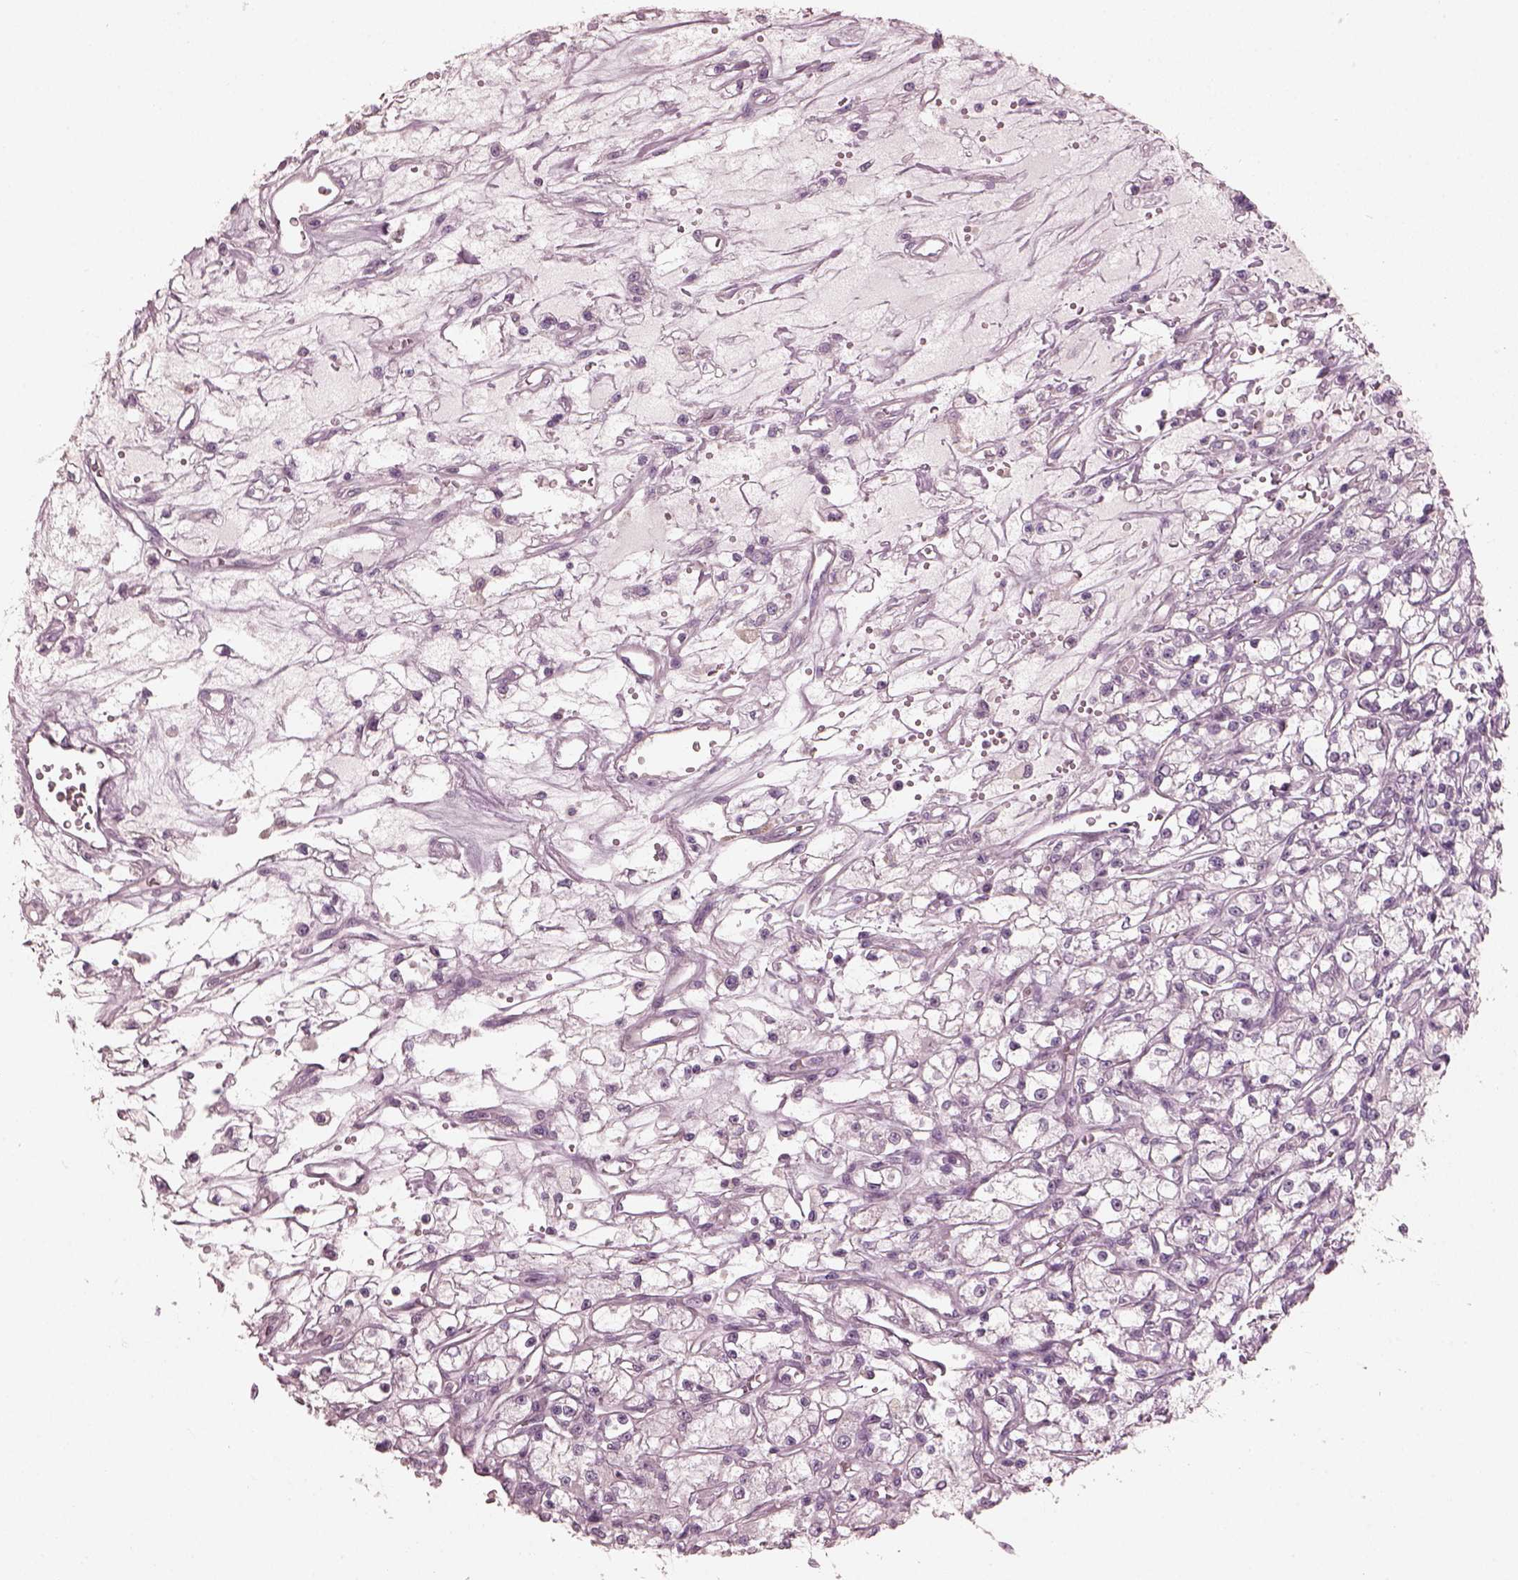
{"staining": {"intensity": "negative", "quantity": "none", "location": "none"}, "tissue": "renal cancer", "cell_type": "Tumor cells", "image_type": "cancer", "snomed": [{"axis": "morphology", "description": "Adenocarcinoma, NOS"}, {"axis": "topography", "description": "Kidney"}], "caption": "Tumor cells are negative for brown protein staining in renal cancer.", "gene": "OPTC", "patient": {"sex": "female", "age": 59}}